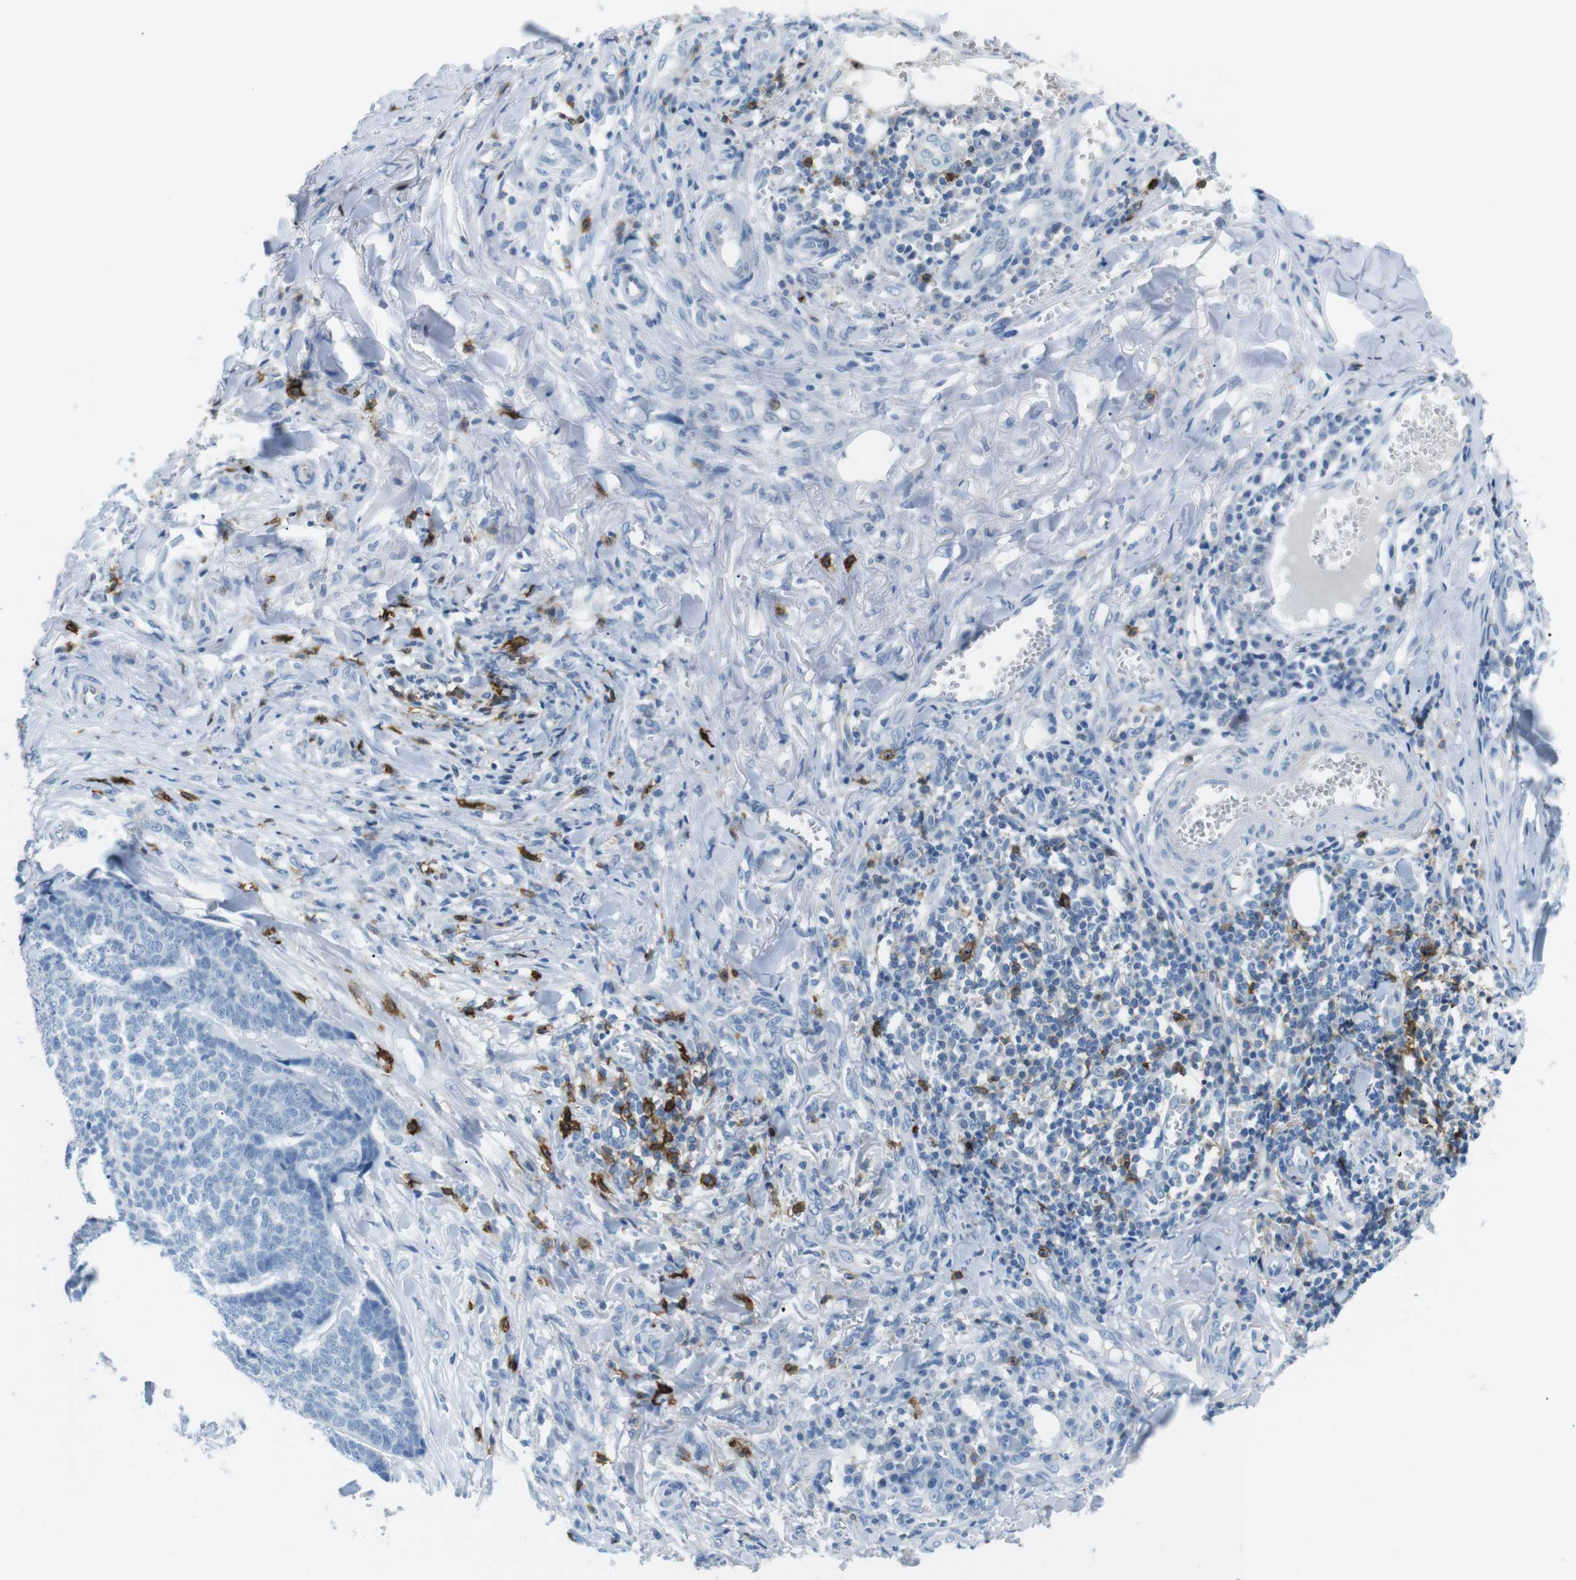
{"staining": {"intensity": "negative", "quantity": "none", "location": "none"}, "tissue": "skin cancer", "cell_type": "Tumor cells", "image_type": "cancer", "snomed": [{"axis": "morphology", "description": "Basal cell carcinoma"}, {"axis": "topography", "description": "Skin"}], "caption": "Skin basal cell carcinoma was stained to show a protein in brown. There is no significant staining in tumor cells. Nuclei are stained in blue.", "gene": "TNFRSF4", "patient": {"sex": "male", "age": 84}}